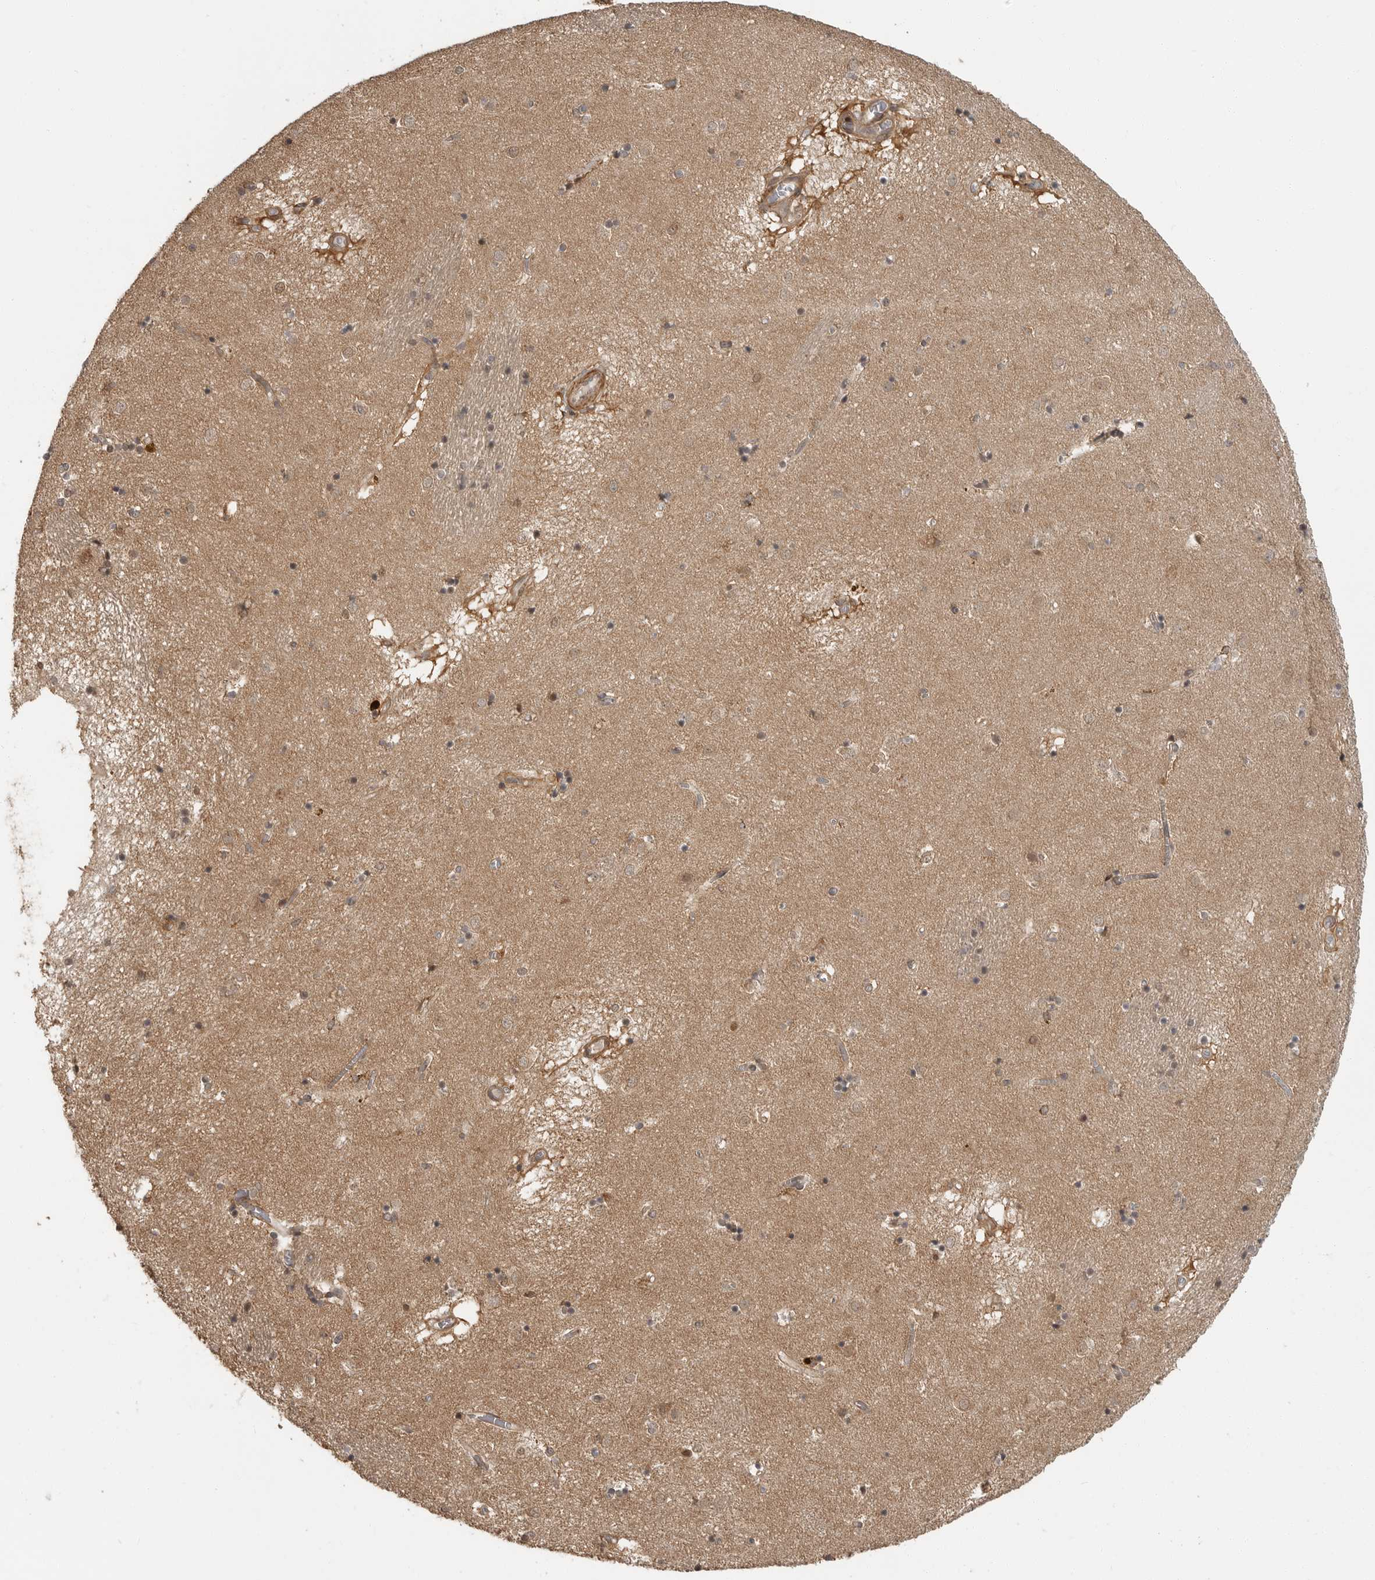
{"staining": {"intensity": "weak", "quantity": "25%-75%", "location": "cytoplasmic/membranous,nuclear"}, "tissue": "caudate", "cell_type": "Glial cells", "image_type": "normal", "snomed": [{"axis": "morphology", "description": "Normal tissue, NOS"}, {"axis": "topography", "description": "Lateral ventricle wall"}], "caption": "A brown stain highlights weak cytoplasmic/membranous,nuclear expression of a protein in glial cells of benign human caudate.", "gene": "ERN1", "patient": {"sex": "male", "age": 70}}